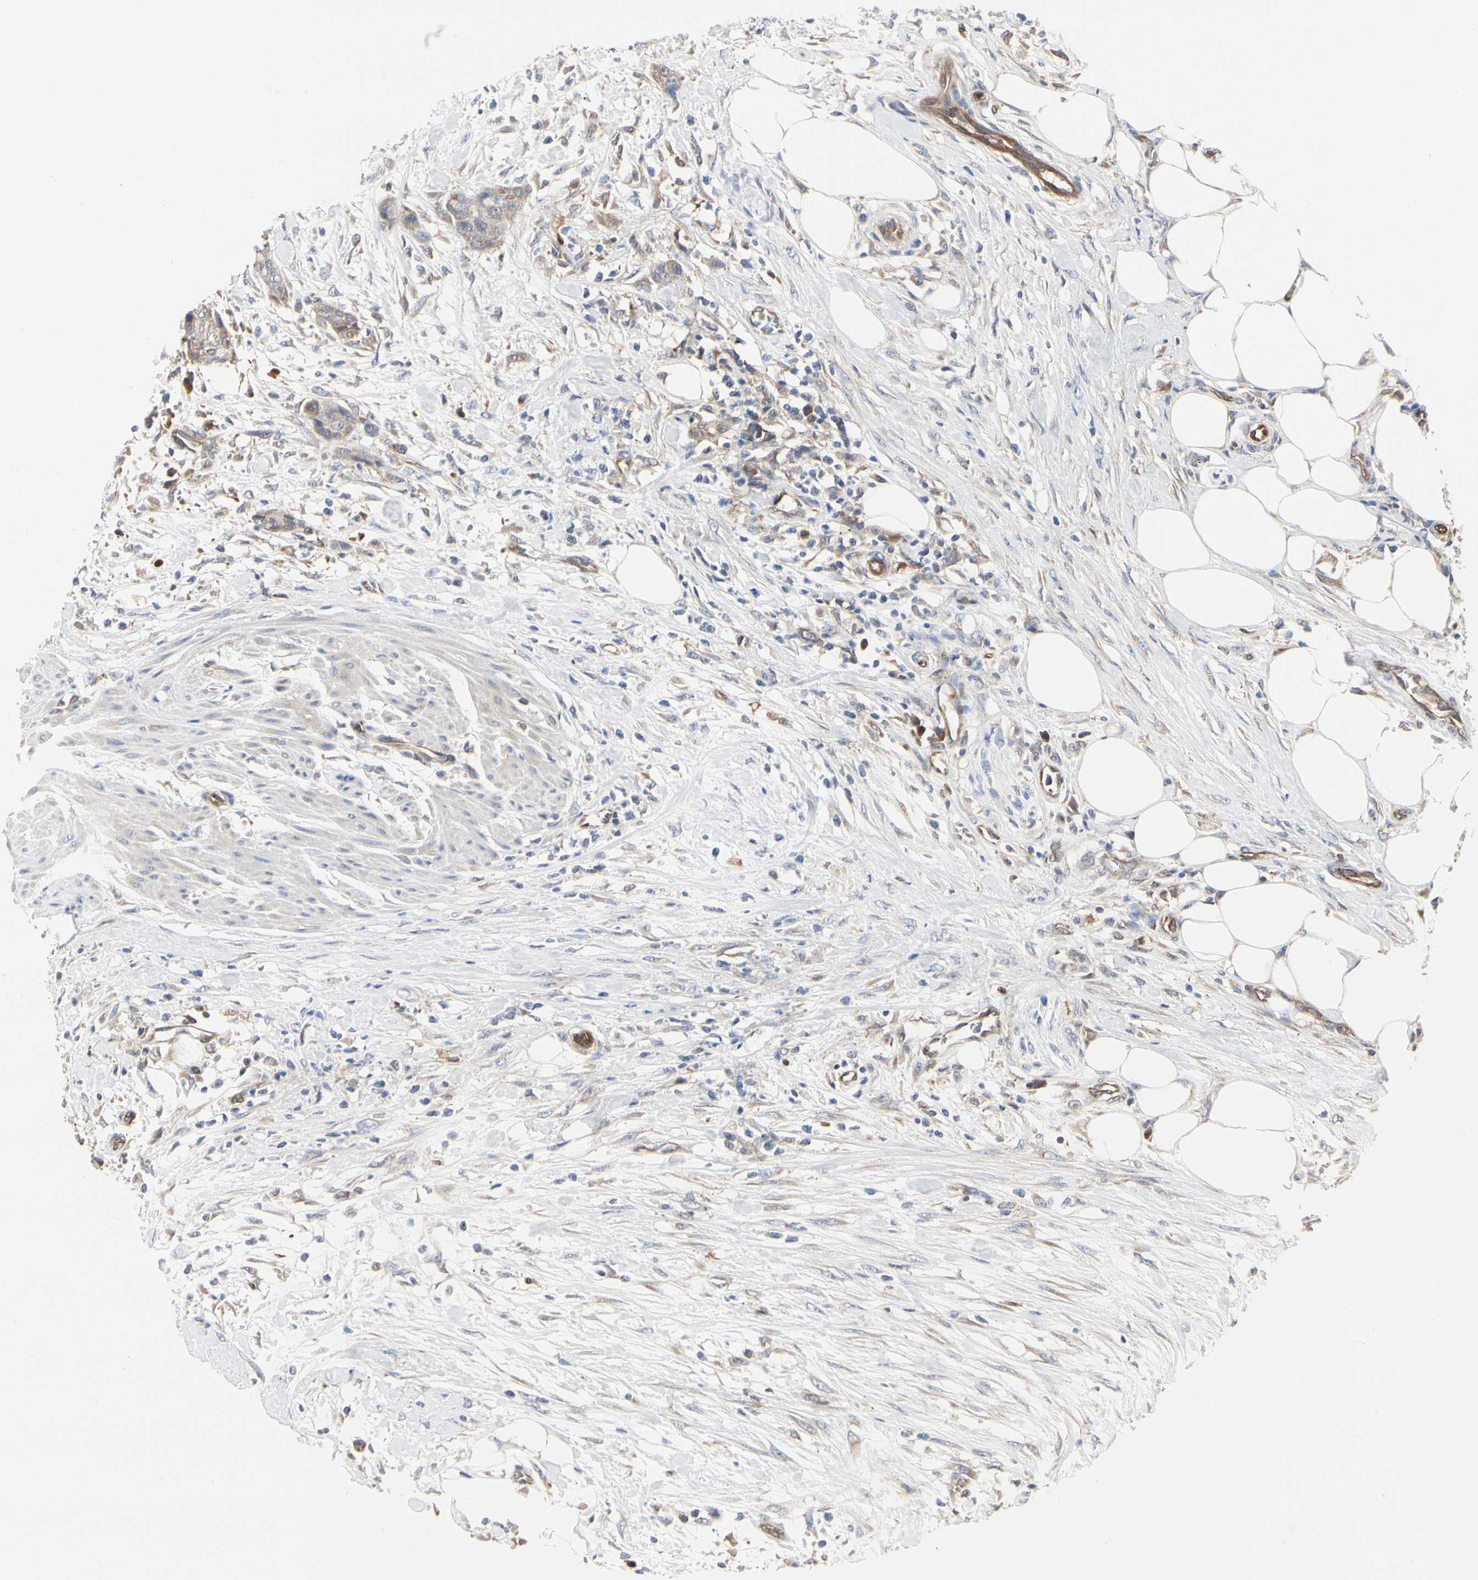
{"staining": {"intensity": "weak", "quantity": ">75%", "location": "cytoplasmic/membranous"}, "tissue": "urothelial cancer", "cell_type": "Tumor cells", "image_type": "cancer", "snomed": [{"axis": "morphology", "description": "Urothelial carcinoma, High grade"}, {"axis": "topography", "description": "Urinary bladder"}], "caption": "High-grade urothelial carcinoma stained with a brown dye shows weak cytoplasmic/membranous positive staining in approximately >75% of tumor cells.", "gene": "C3orf52", "patient": {"sex": "male", "age": 35}}